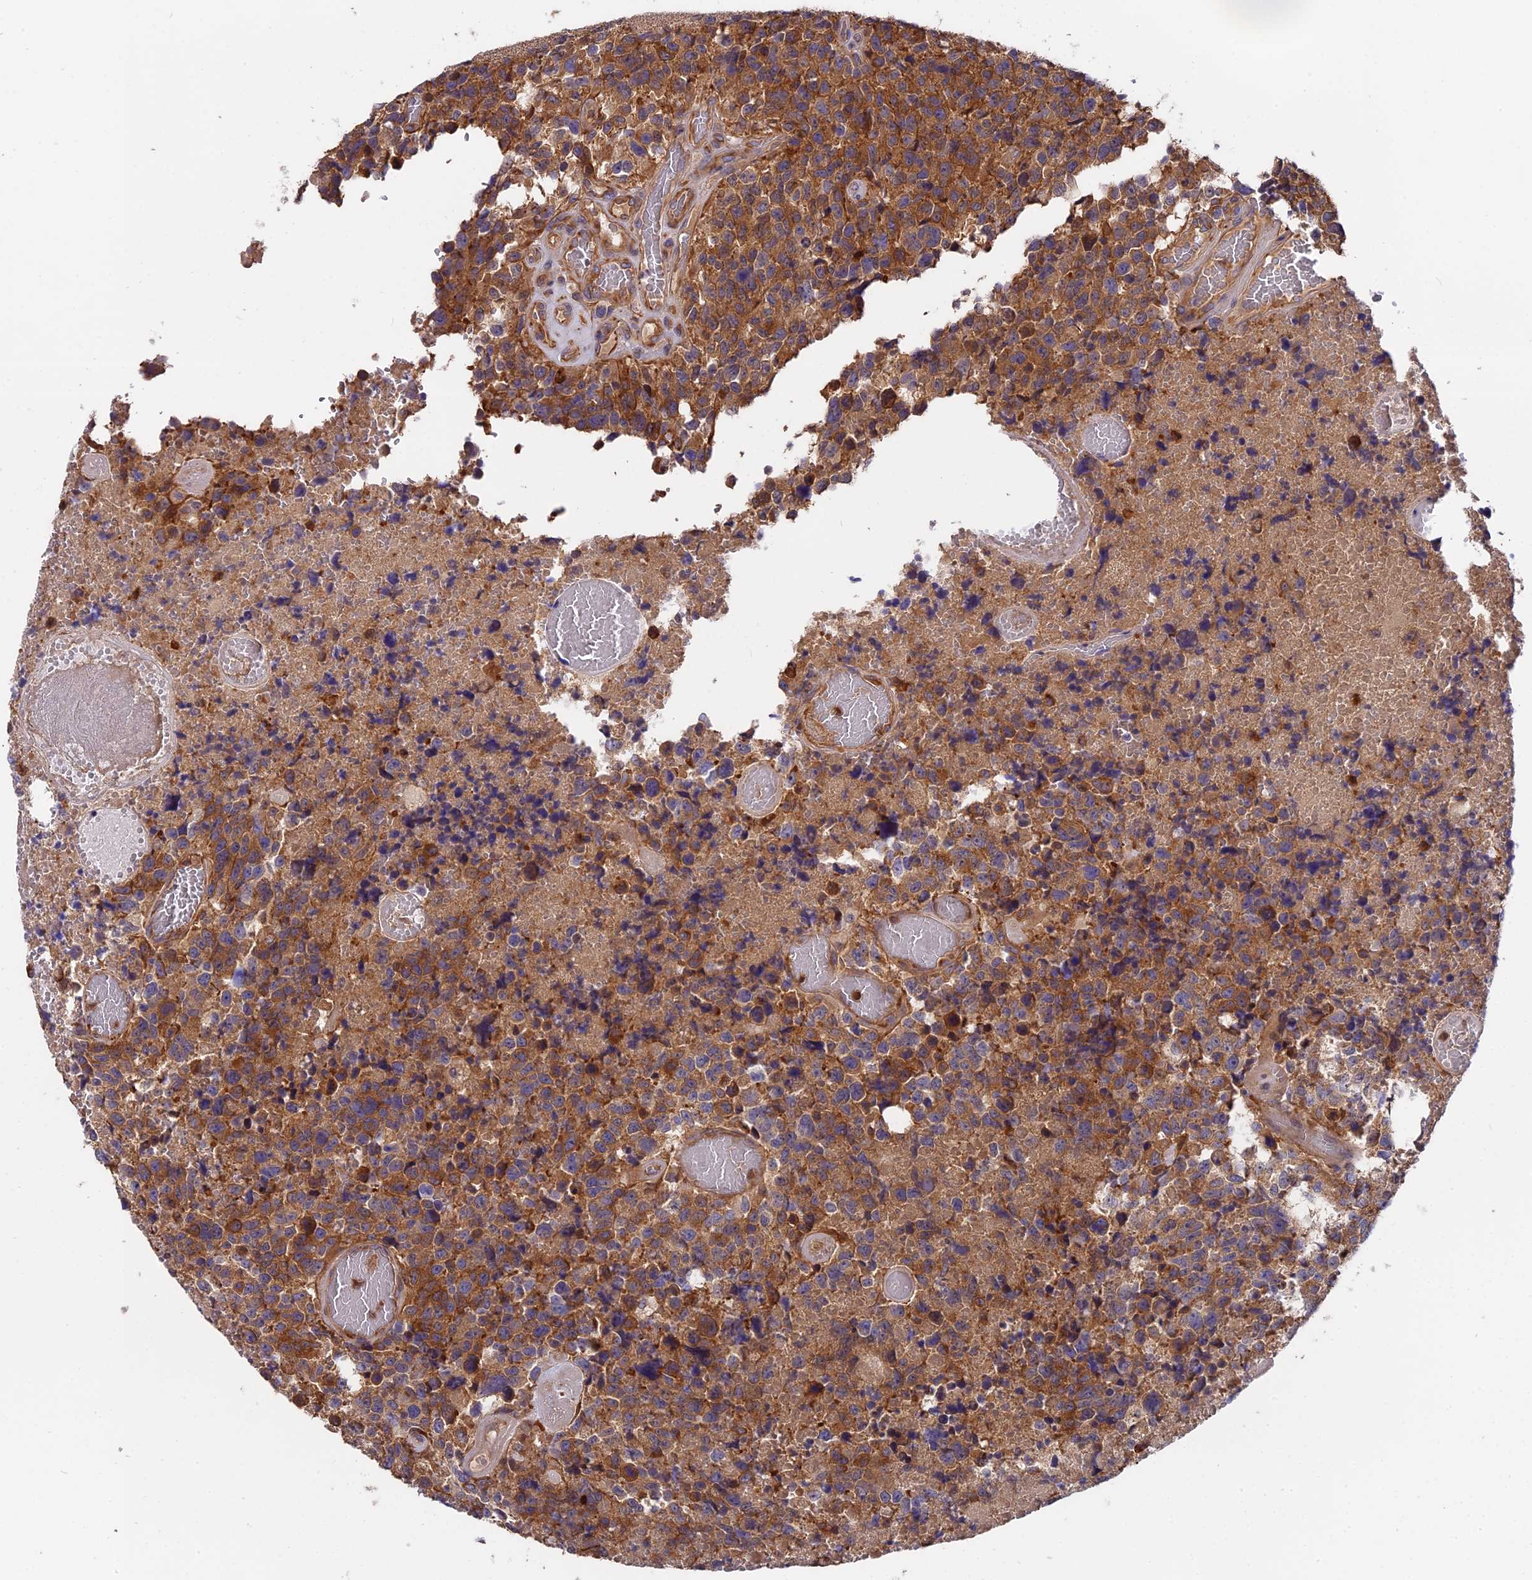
{"staining": {"intensity": "moderate", "quantity": ">75%", "location": "cytoplasmic/membranous"}, "tissue": "glioma", "cell_type": "Tumor cells", "image_type": "cancer", "snomed": [{"axis": "morphology", "description": "Glioma, malignant, High grade"}, {"axis": "topography", "description": "Brain"}], "caption": "High-grade glioma (malignant) tissue exhibits moderate cytoplasmic/membranous staining in about >75% of tumor cells", "gene": "FAM118B", "patient": {"sex": "male", "age": 69}}